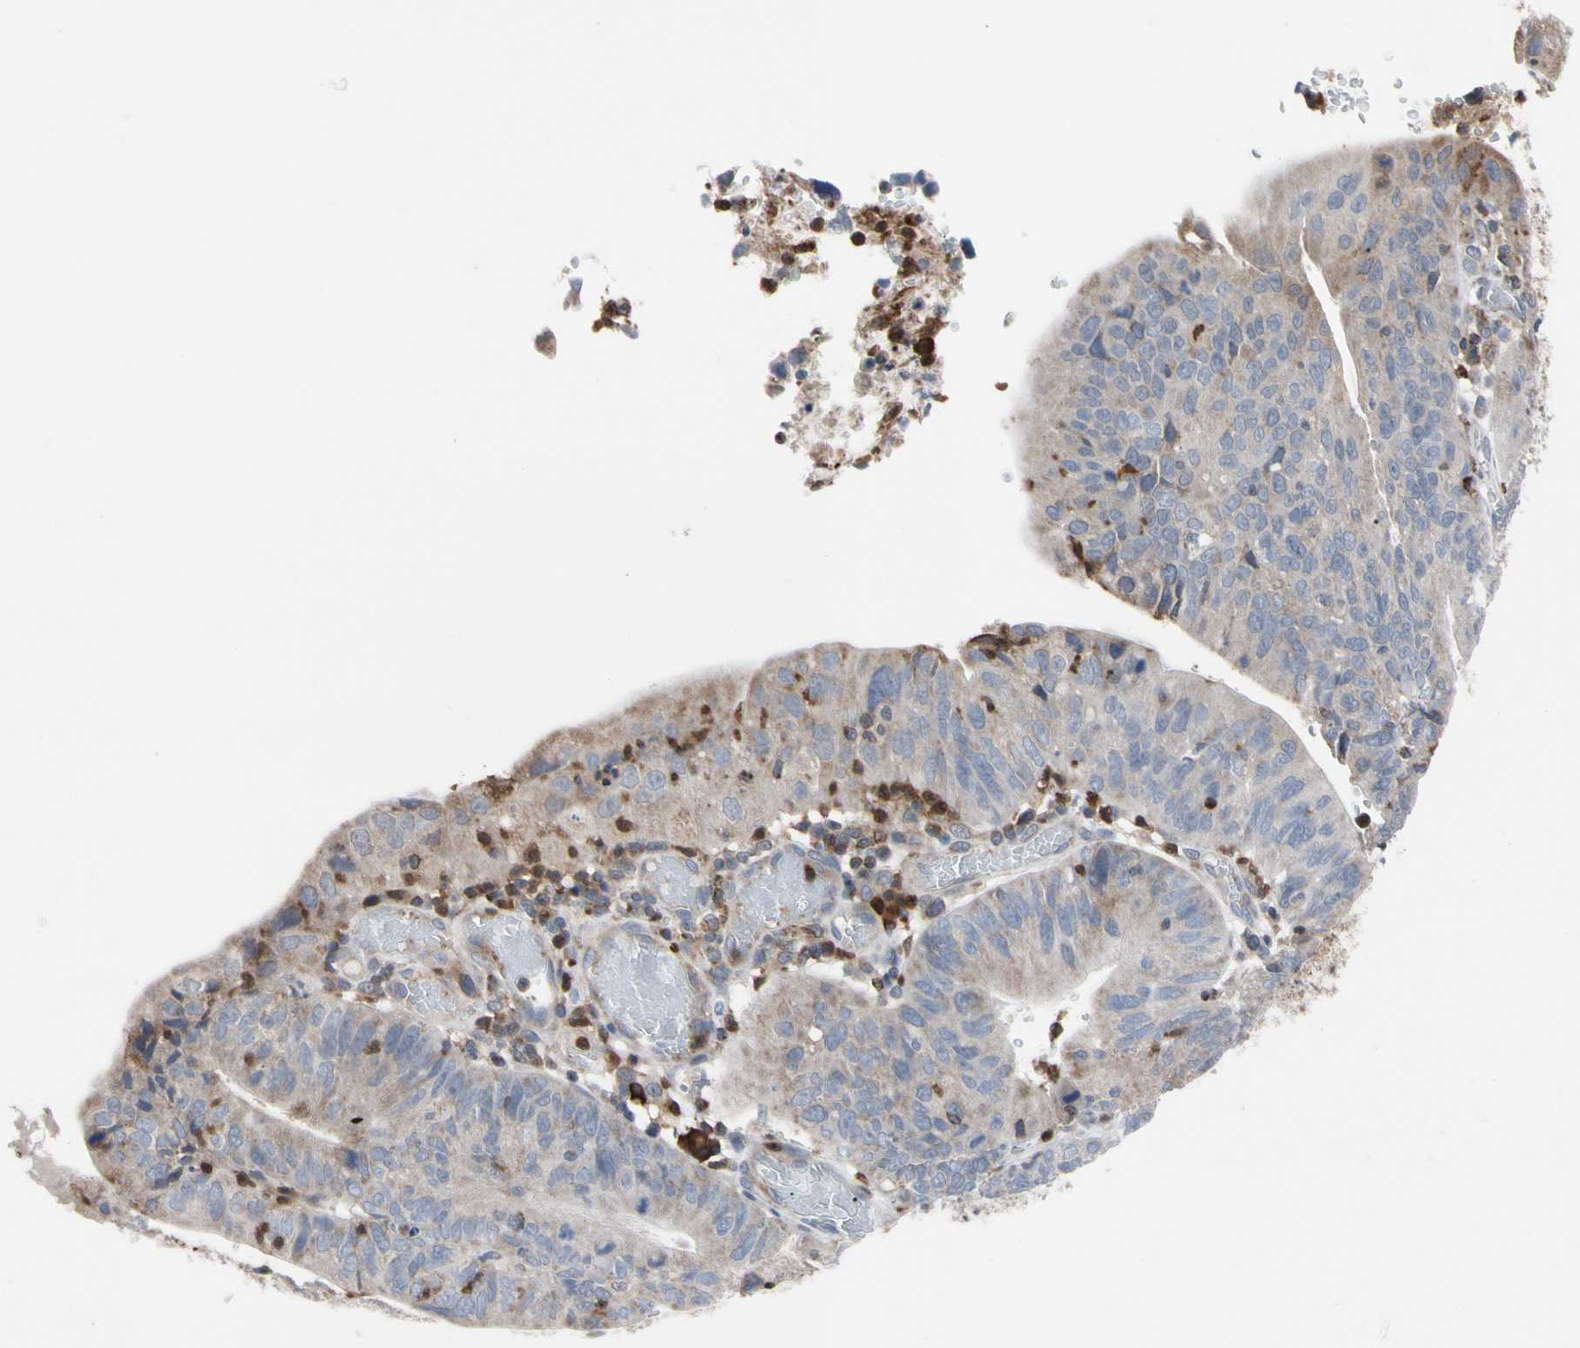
{"staining": {"intensity": "weak", "quantity": "25%-75%", "location": "cytoplasmic/membranous"}, "tissue": "stomach cancer", "cell_type": "Tumor cells", "image_type": "cancer", "snomed": [{"axis": "morphology", "description": "Adenocarcinoma, NOS"}, {"axis": "topography", "description": "Stomach"}], "caption": "A high-resolution photomicrograph shows IHC staining of adenocarcinoma (stomach), which reveals weak cytoplasmic/membranous positivity in about 25%-75% of tumor cells.", "gene": "MCL1", "patient": {"sex": "male", "age": 59}}